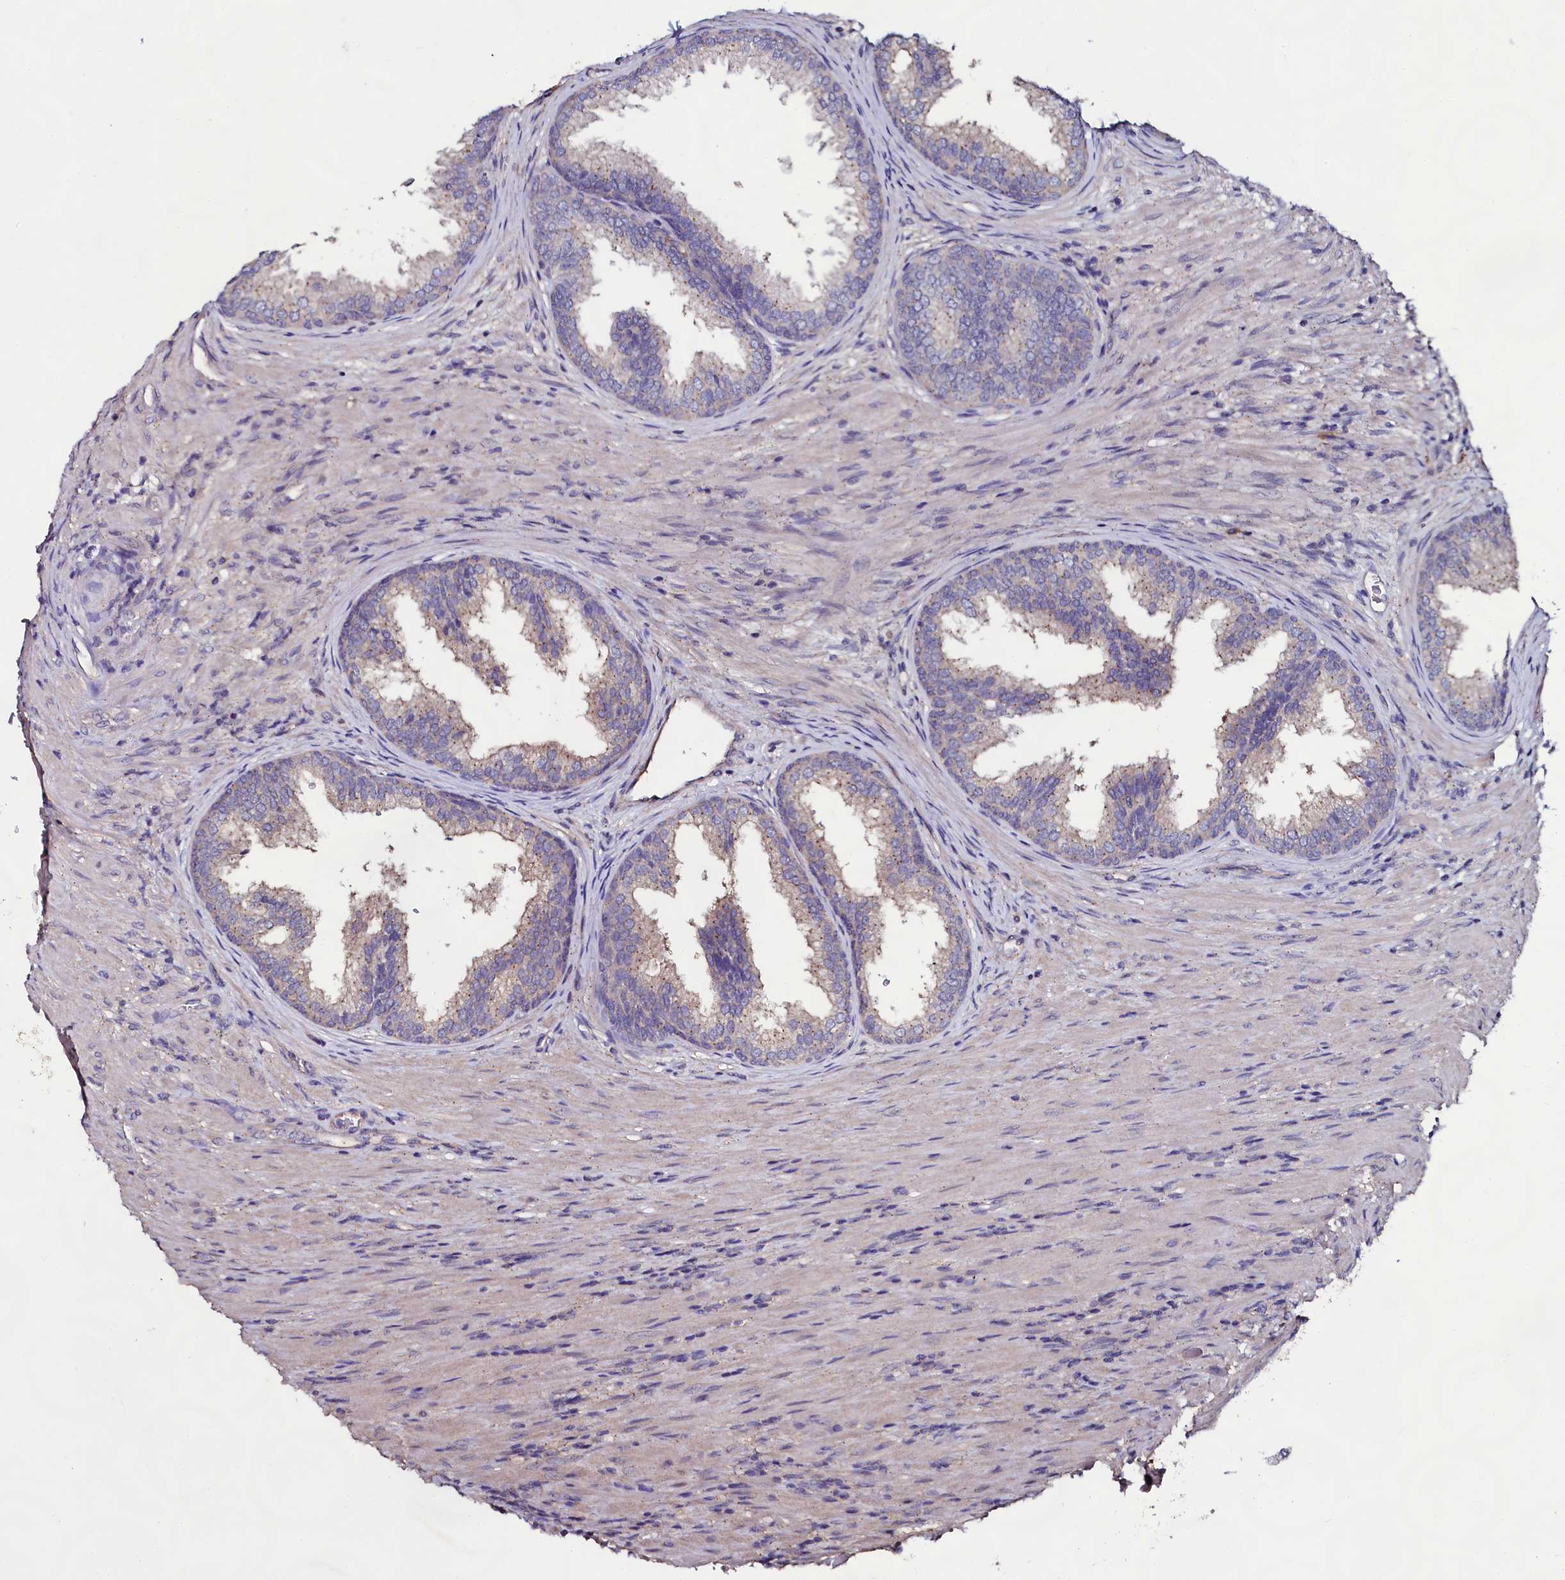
{"staining": {"intensity": "weak", "quantity": ">75%", "location": "cytoplasmic/membranous"}, "tissue": "prostate", "cell_type": "Glandular cells", "image_type": "normal", "snomed": [{"axis": "morphology", "description": "Normal tissue, NOS"}, {"axis": "topography", "description": "Prostate"}], "caption": "The micrograph reveals immunohistochemical staining of benign prostate. There is weak cytoplasmic/membranous expression is present in about >75% of glandular cells. (brown staining indicates protein expression, while blue staining denotes nuclei).", "gene": "USPL1", "patient": {"sex": "male", "age": 76}}